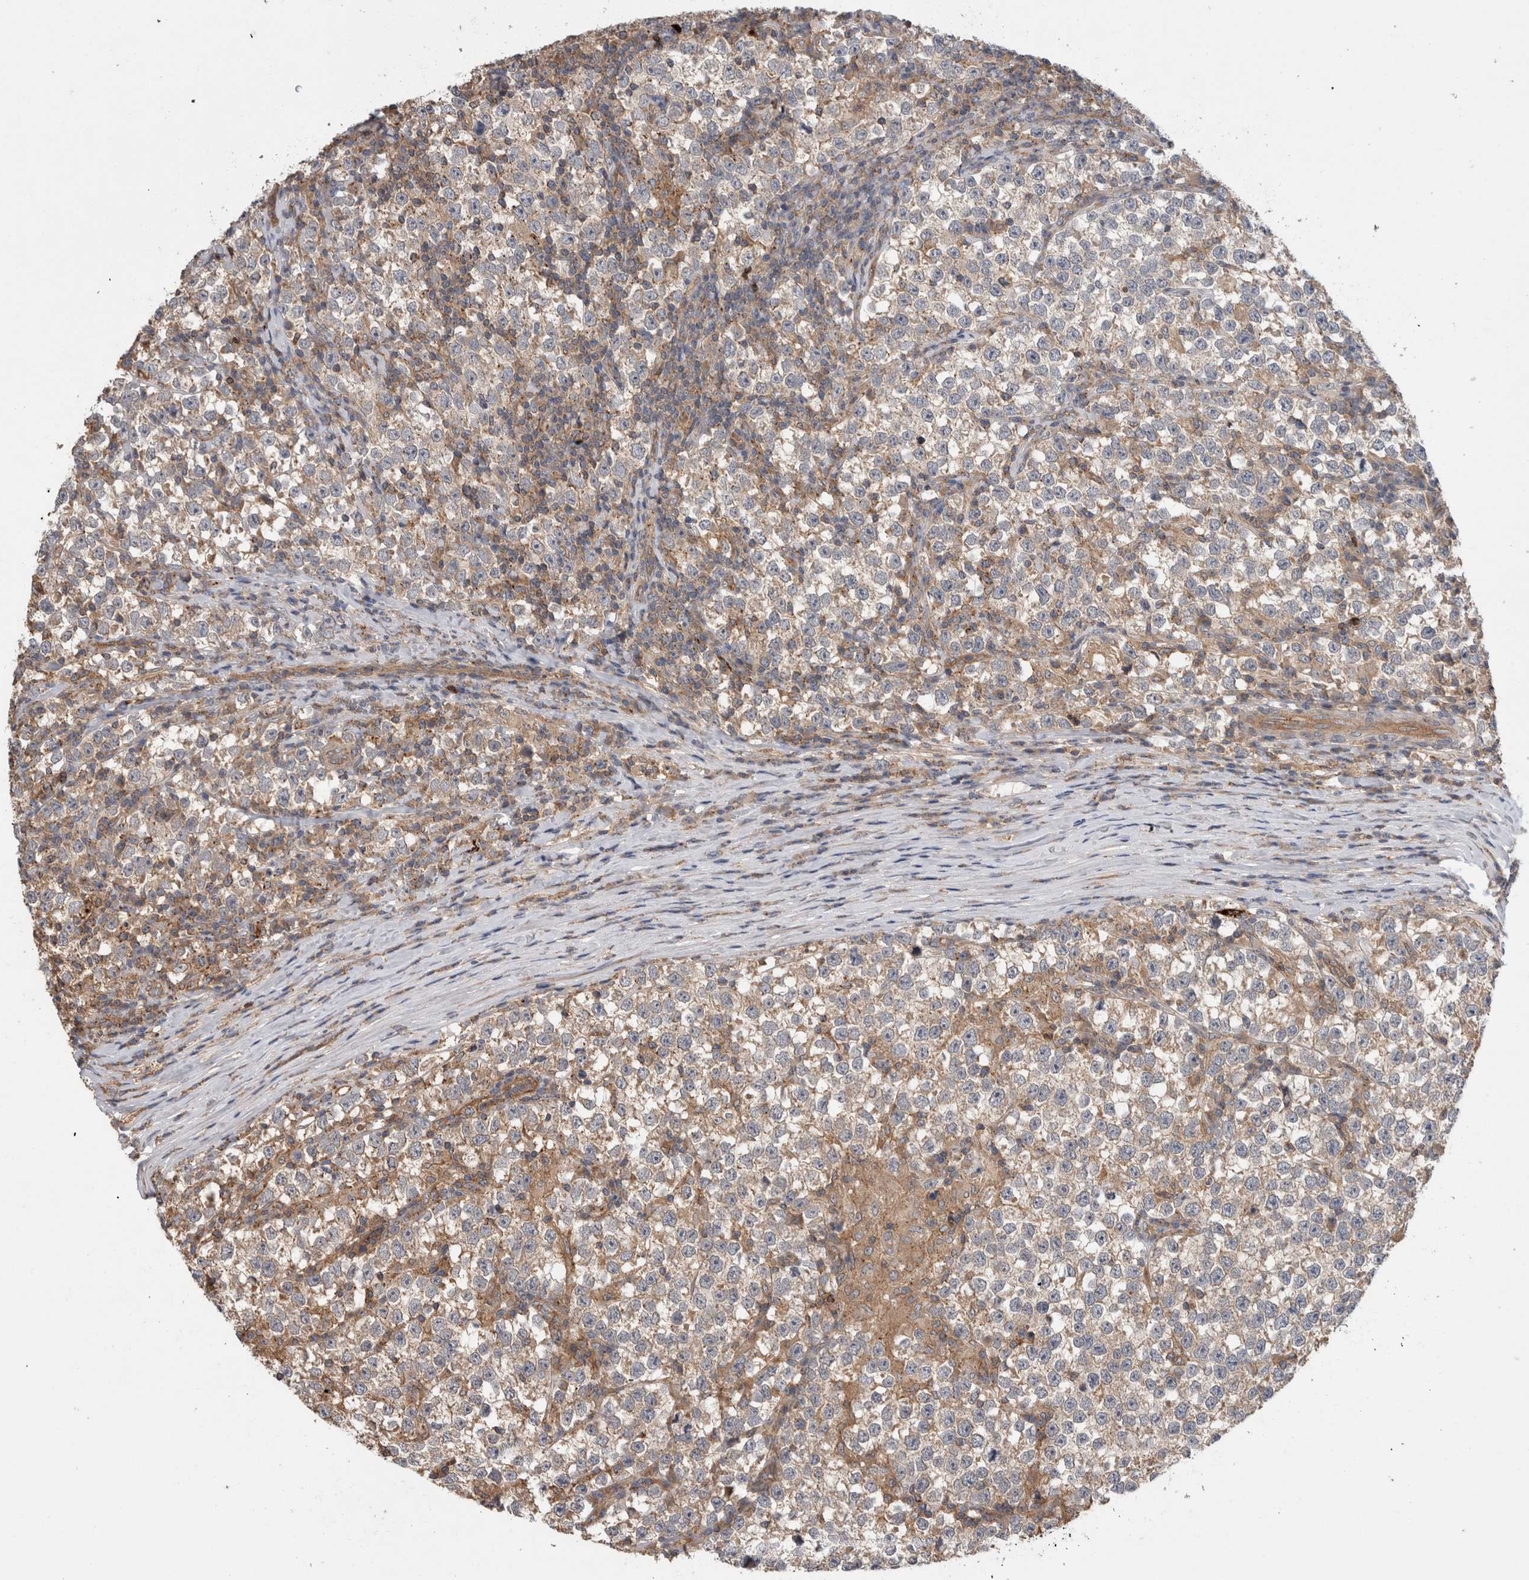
{"staining": {"intensity": "weak", "quantity": "<25%", "location": "cytoplasmic/membranous"}, "tissue": "testis cancer", "cell_type": "Tumor cells", "image_type": "cancer", "snomed": [{"axis": "morphology", "description": "Normal tissue, NOS"}, {"axis": "morphology", "description": "Seminoma, NOS"}, {"axis": "topography", "description": "Testis"}], "caption": "This image is of testis cancer stained with immunohistochemistry to label a protein in brown with the nuclei are counter-stained blue. There is no positivity in tumor cells.", "gene": "TARBP1", "patient": {"sex": "male", "age": 43}}